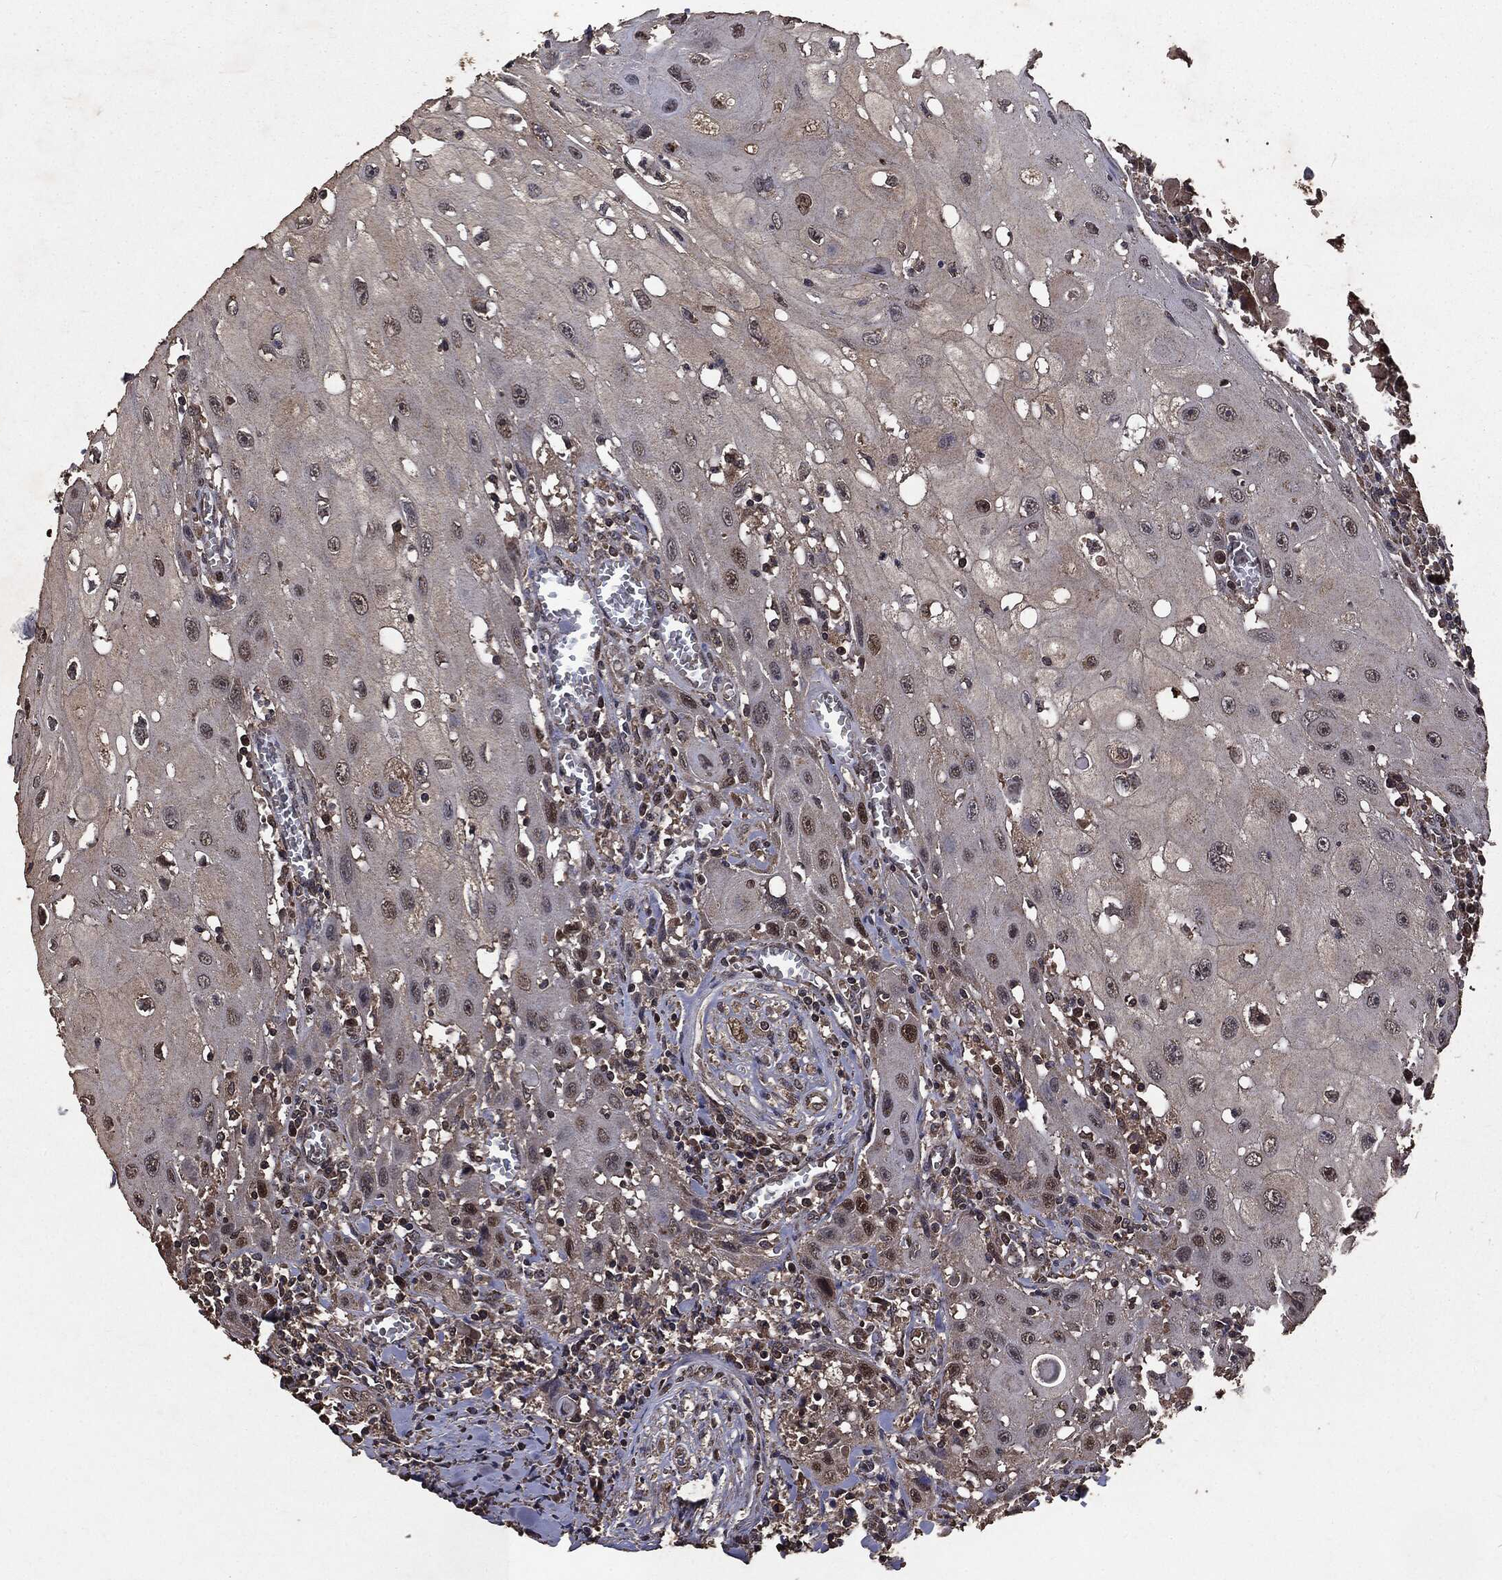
{"staining": {"intensity": "moderate", "quantity": "<25%", "location": "nuclear"}, "tissue": "head and neck cancer", "cell_type": "Tumor cells", "image_type": "cancer", "snomed": [{"axis": "morphology", "description": "Normal tissue, NOS"}, {"axis": "morphology", "description": "Squamous cell carcinoma, NOS"}, {"axis": "topography", "description": "Oral tissue"}, {"axis": "topography", "description": "Head-Neck"}], "caption": "Protein analysis of squamous cell carcinoma (head and neck) tissue reveals moderate nuclear expression in about <25% of tumor cells.", "gene": "PPP6R2", "patient": {"sex": "male", "age": 71}}